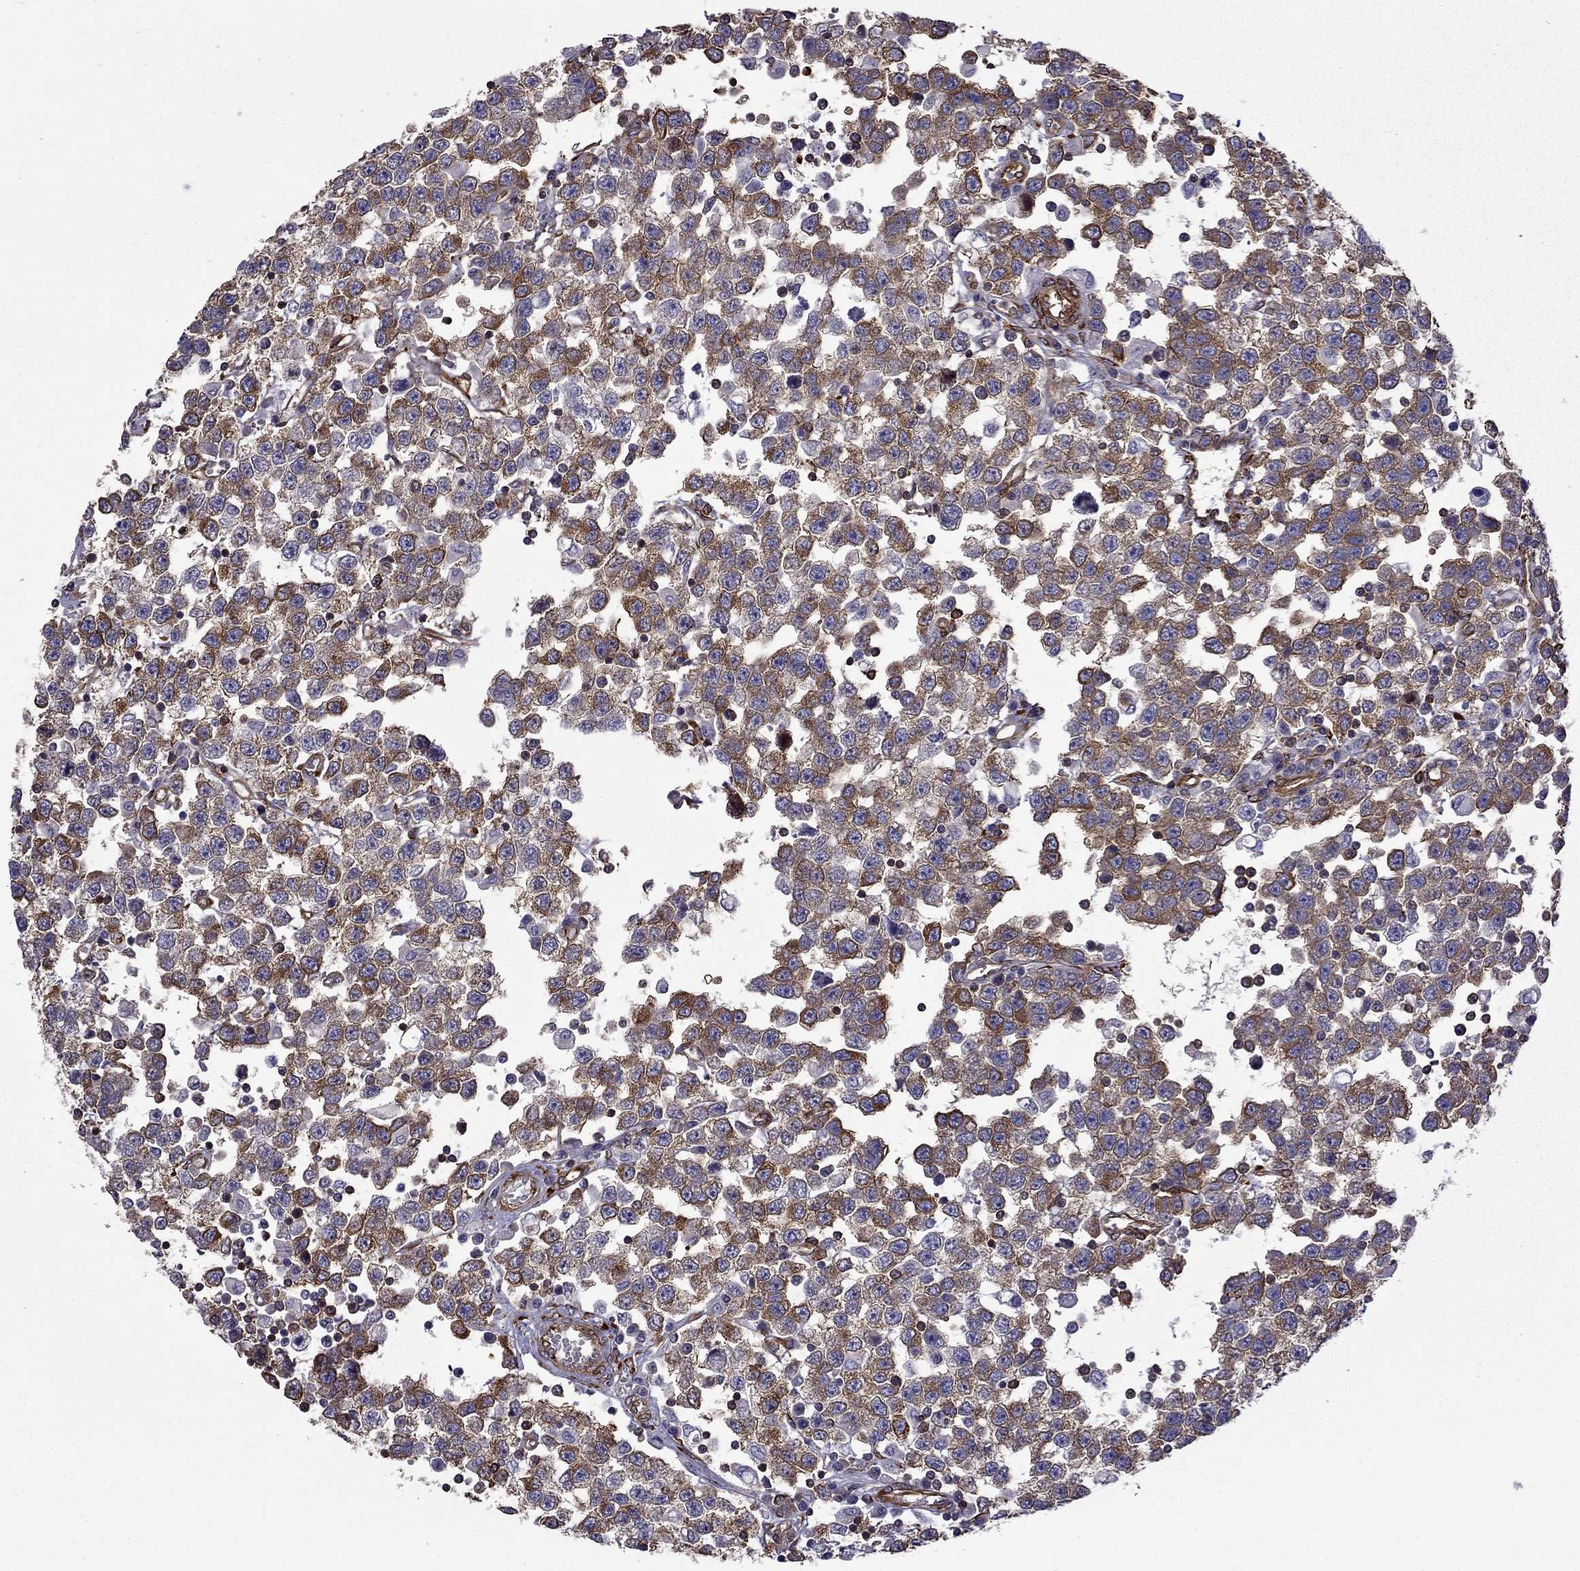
{"staining": {"intensity": "strong", "quantity": "25%-75%", "location": "cytoplasmic/membranous"}, "tissue": "testis cancer", "cell_type": "Tumor cells", "image_type": "cancer", "snomed": [{"axis": "morphology", "description": "Seminoma, NOS"}, {"axis": "topography", "description": "Testis"}], "caption": "Testis seminoma tissue demonstrates strong cytoplasmic/membranous staining in about 25%-75% of tumor cells", "gene": "MAP4", "patient": {"sex": "male", "age": 34}}